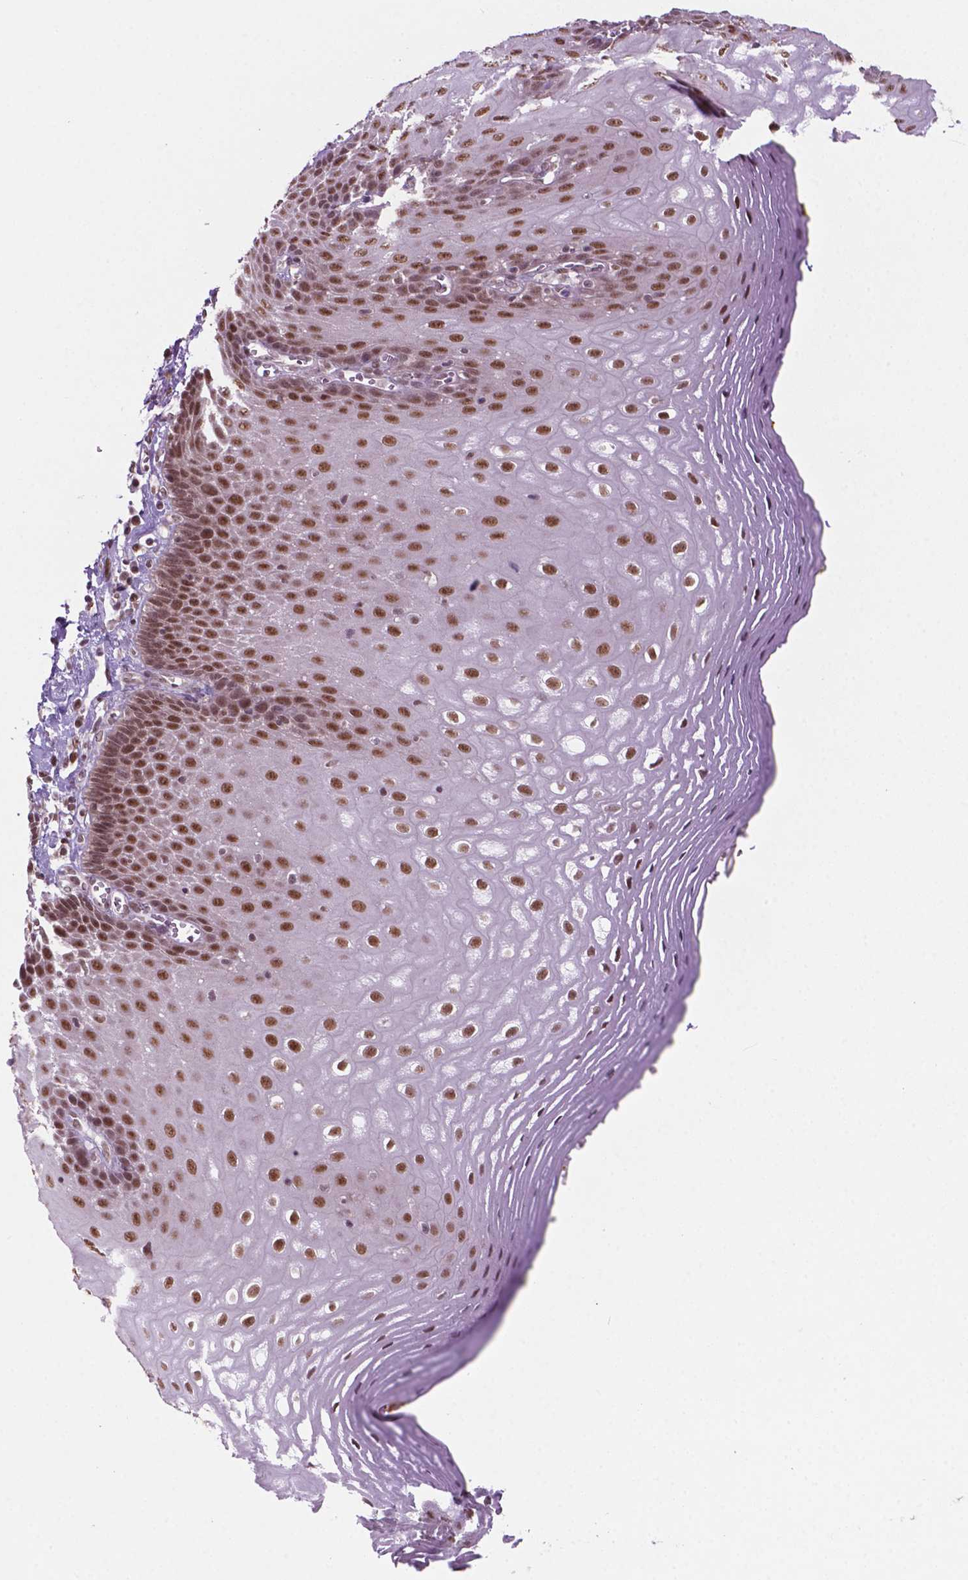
{"staining": {"intensity": "moderate", "quantity": ">75%", "location": "nuclear"}, "tissue": "esophagus", "cell_type": "Squamous epithelial cells", "image_type": "normal", "snomed": [{"axis": "morphology", "description": "Normal tissue, NOS"}, {"axis": "topography", "description": "Esophagus"}], "caption": "Squamous epithelial cells show medium levels of moderate nuclear staining in approximately >75% of cells in unremarkable esophagus. The staining was performed using DAB (3,3'-diaminobenzidine), with brown indicating positive protein expression. Nuclei are stained blue with hematoxylin.", "gene": "PHAX", "patient": {"sex": "female", "age": 68}}